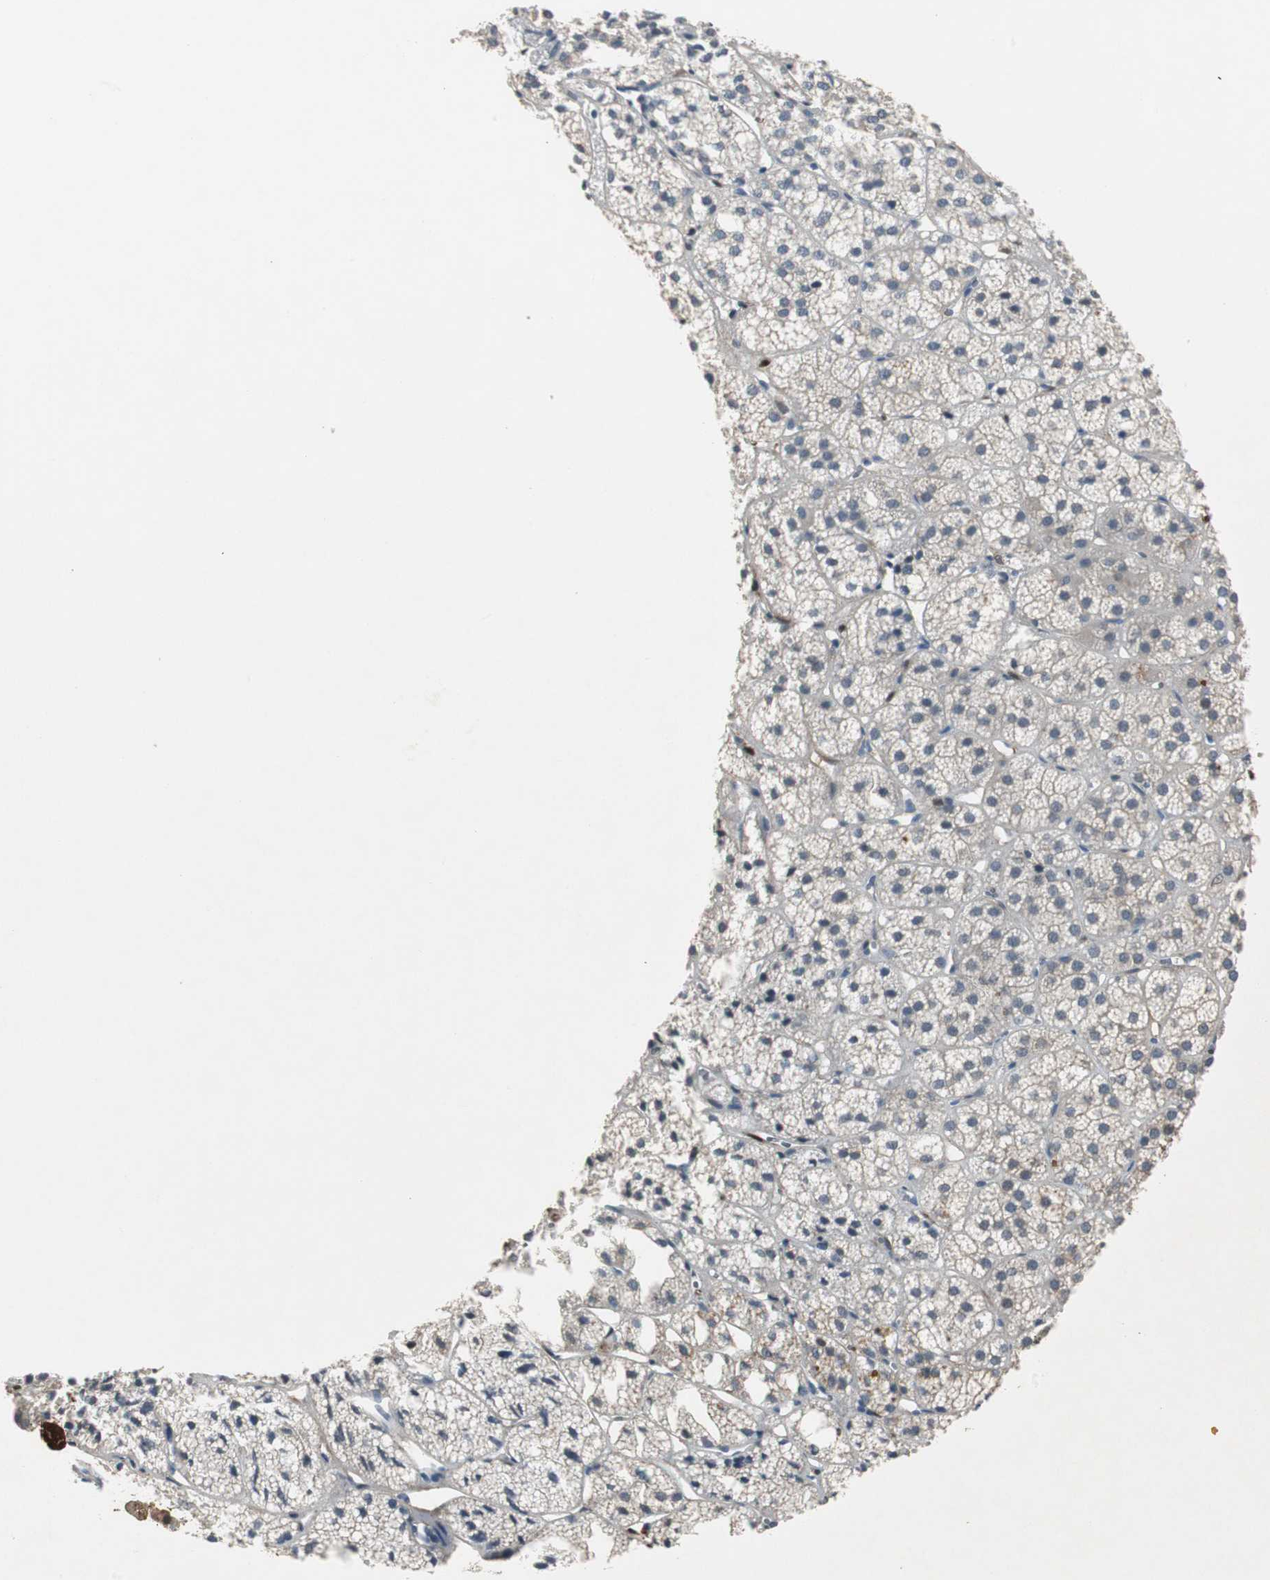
{"staining": {"intensity": "moderate", "quantity": "<25%", "location": "cytoplasmic/membranous,nuclear"}, "tissue": "adrenal gland", "cell_type": "Glandular cells", "image_type": "normal", "snomed": [{"axis": "morphology", "description": "Normal tissue, NOS"}, {"axis": "topography", "description": "Adrenal gland"}], "caption": "Immunohistochemistry (IHC) (DAB (3,3'-diaminobenzidine)) staining of benign adrenal gland shows moderate cytoplasmic/membranous,nuclear protein positivity in approximately <25% of glandular cells.", "gene": "FHL2", "patient": {"sex": "female", "age": 71}}